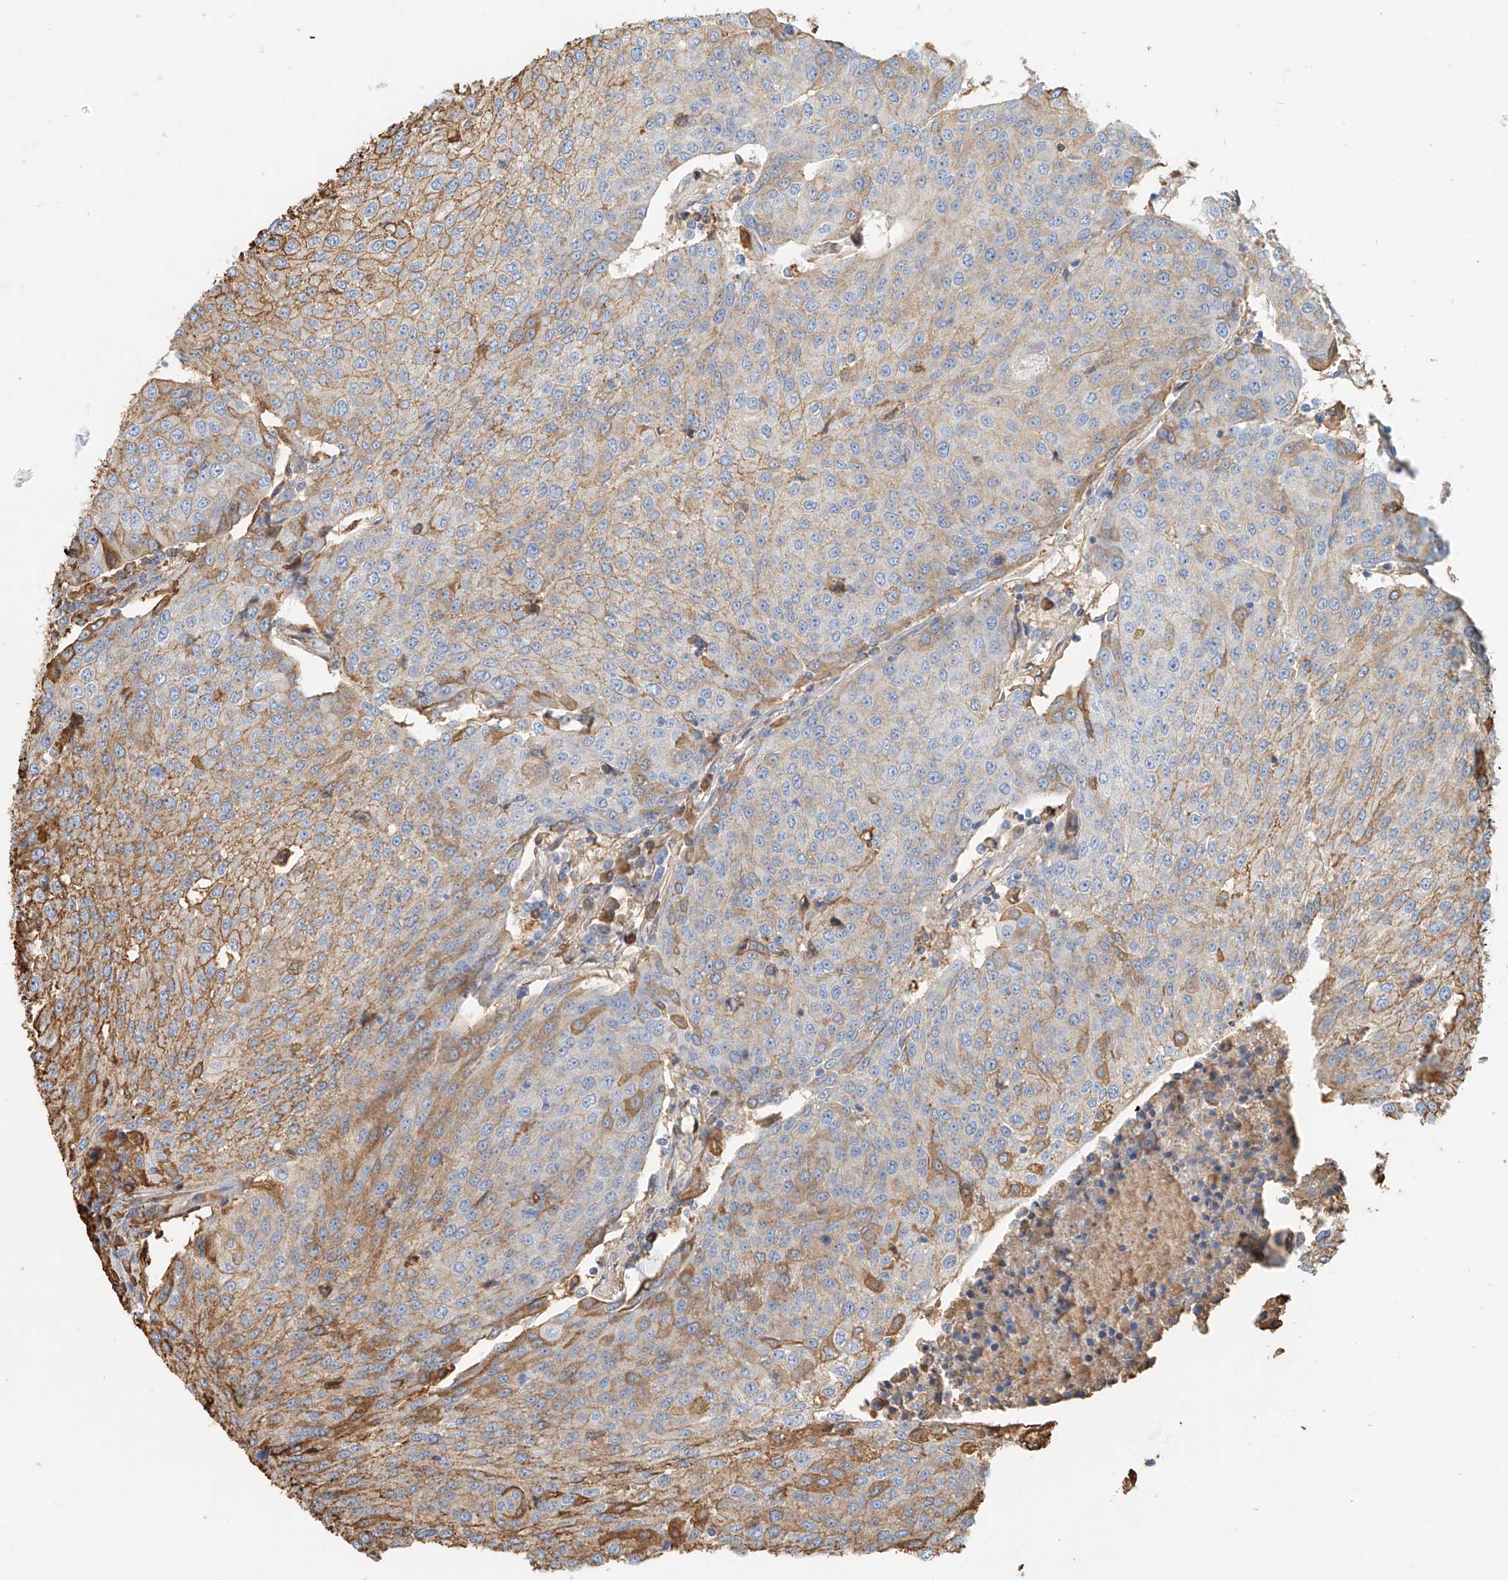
{"staining": {"intensity": "moderate", "quantity": "25%-75%", "location": "cytoplasmic/membranous"}, "tissue": "urothelial cancer", "cell_type": "Tumor cells", "image_type": "cancer", "snomed": [{"axis": "morphology", "description": "Urothelial carcinoma, High grade"}, {"axis": "topography", "description": "Urinary bladder"}], "caption": "Tumor cells demonstrate moderate cytoplasmic/membranous staining in about 25%-75% of cells in urothelial cancer.", "gene": "ZFP30", "patient": {"sex": "female", "age": 85}}